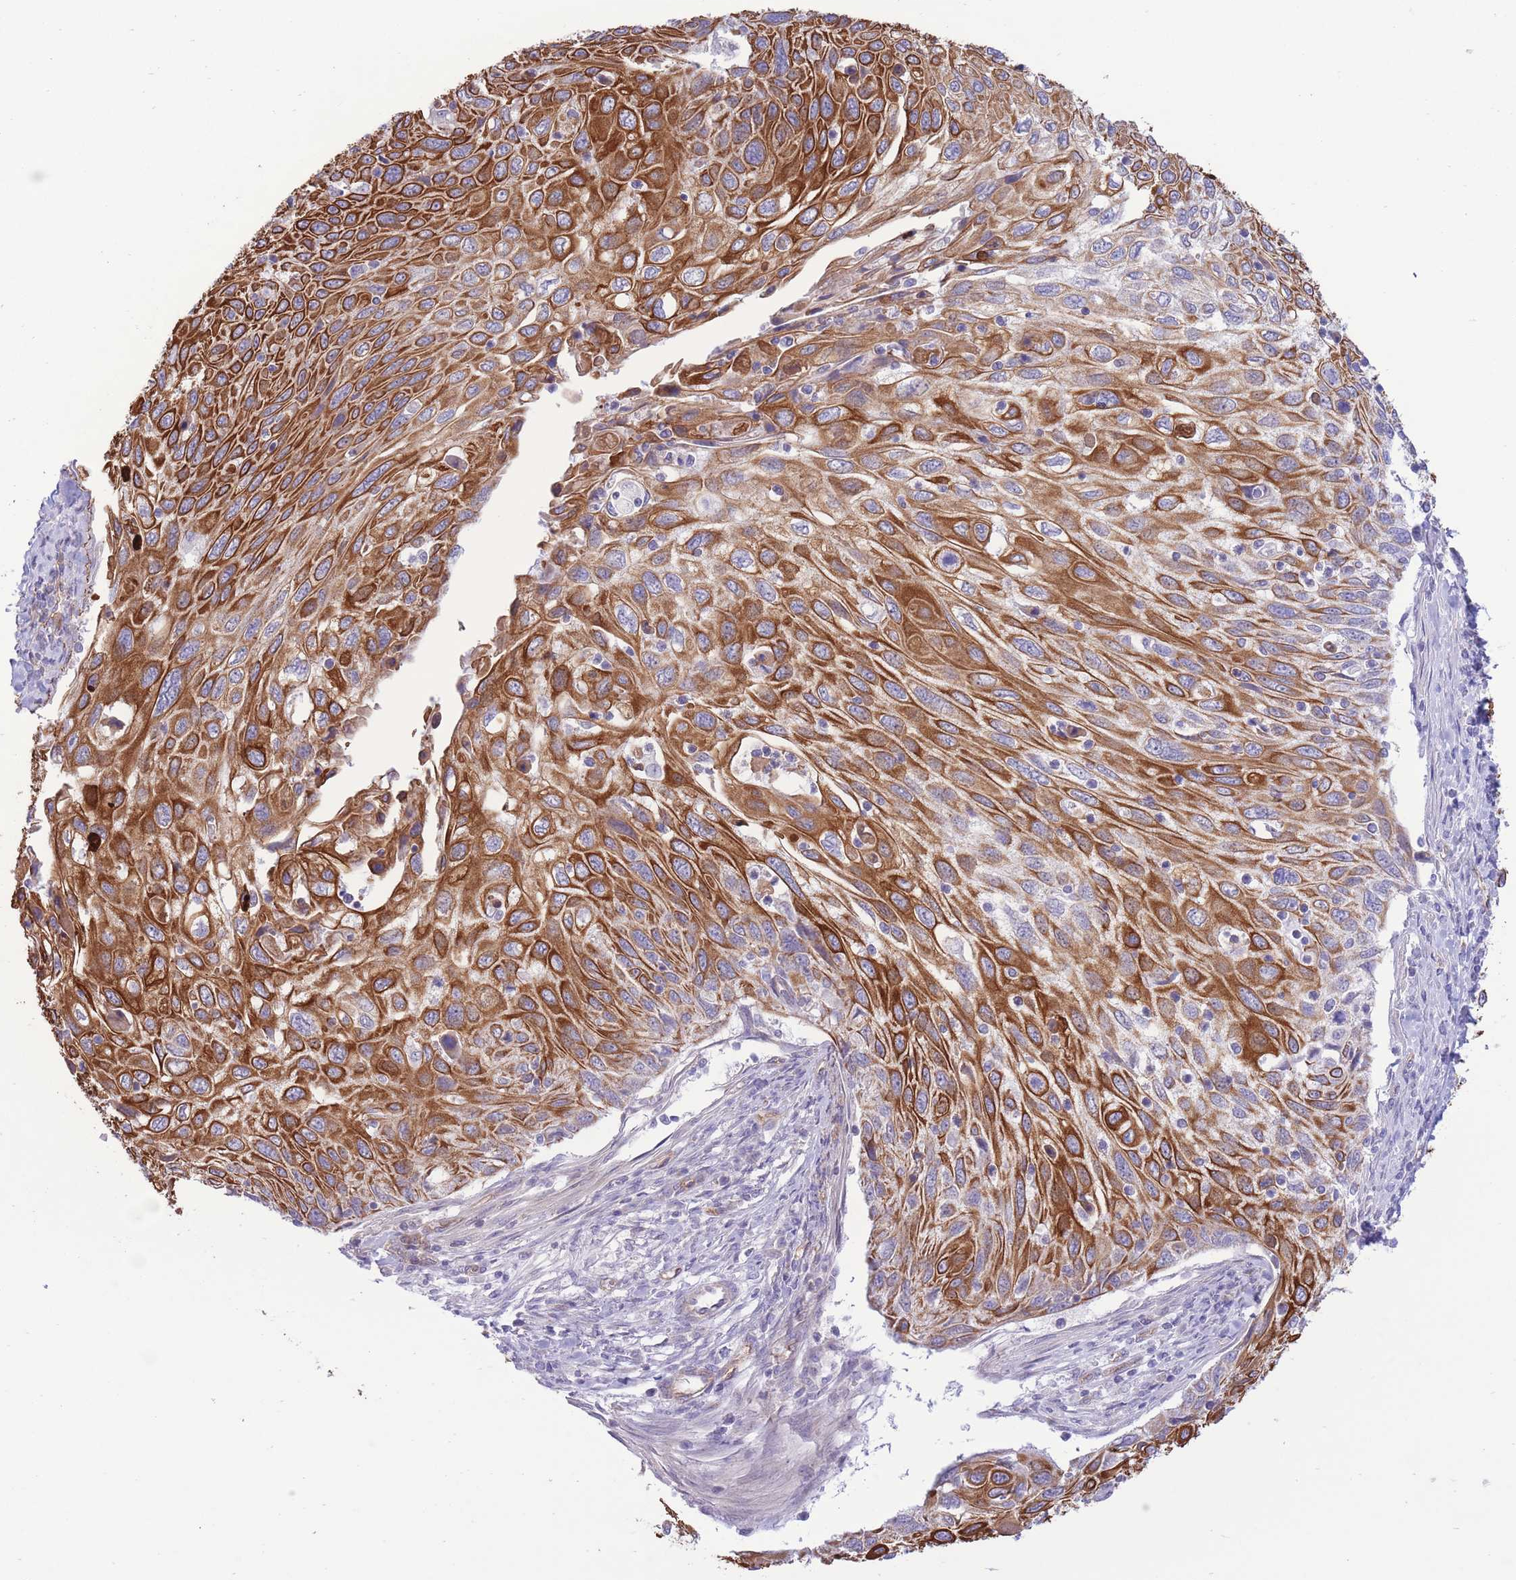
{"staining": {"intensity": "strong", "quantity": ">75%", "location": "cytoplasmic/membranous"}, "tissue": "cervical cancer", "cell_type": "Tumor cells", "image_type": "cancer", "snomed": [{"axis": "morphology", "description": "Squamous cell carcinoma, NOS"}, {"axis": "topography", "description": "Cervix"}], "caption": "DAB immunohistochemical staining of human cervical cancer demonstrates strong cytoplasmic/membranous protein expression in approximately >75% of tumor cells.", "gene": "MRPS31", "patient": {"sex": "female", "age": 70}}